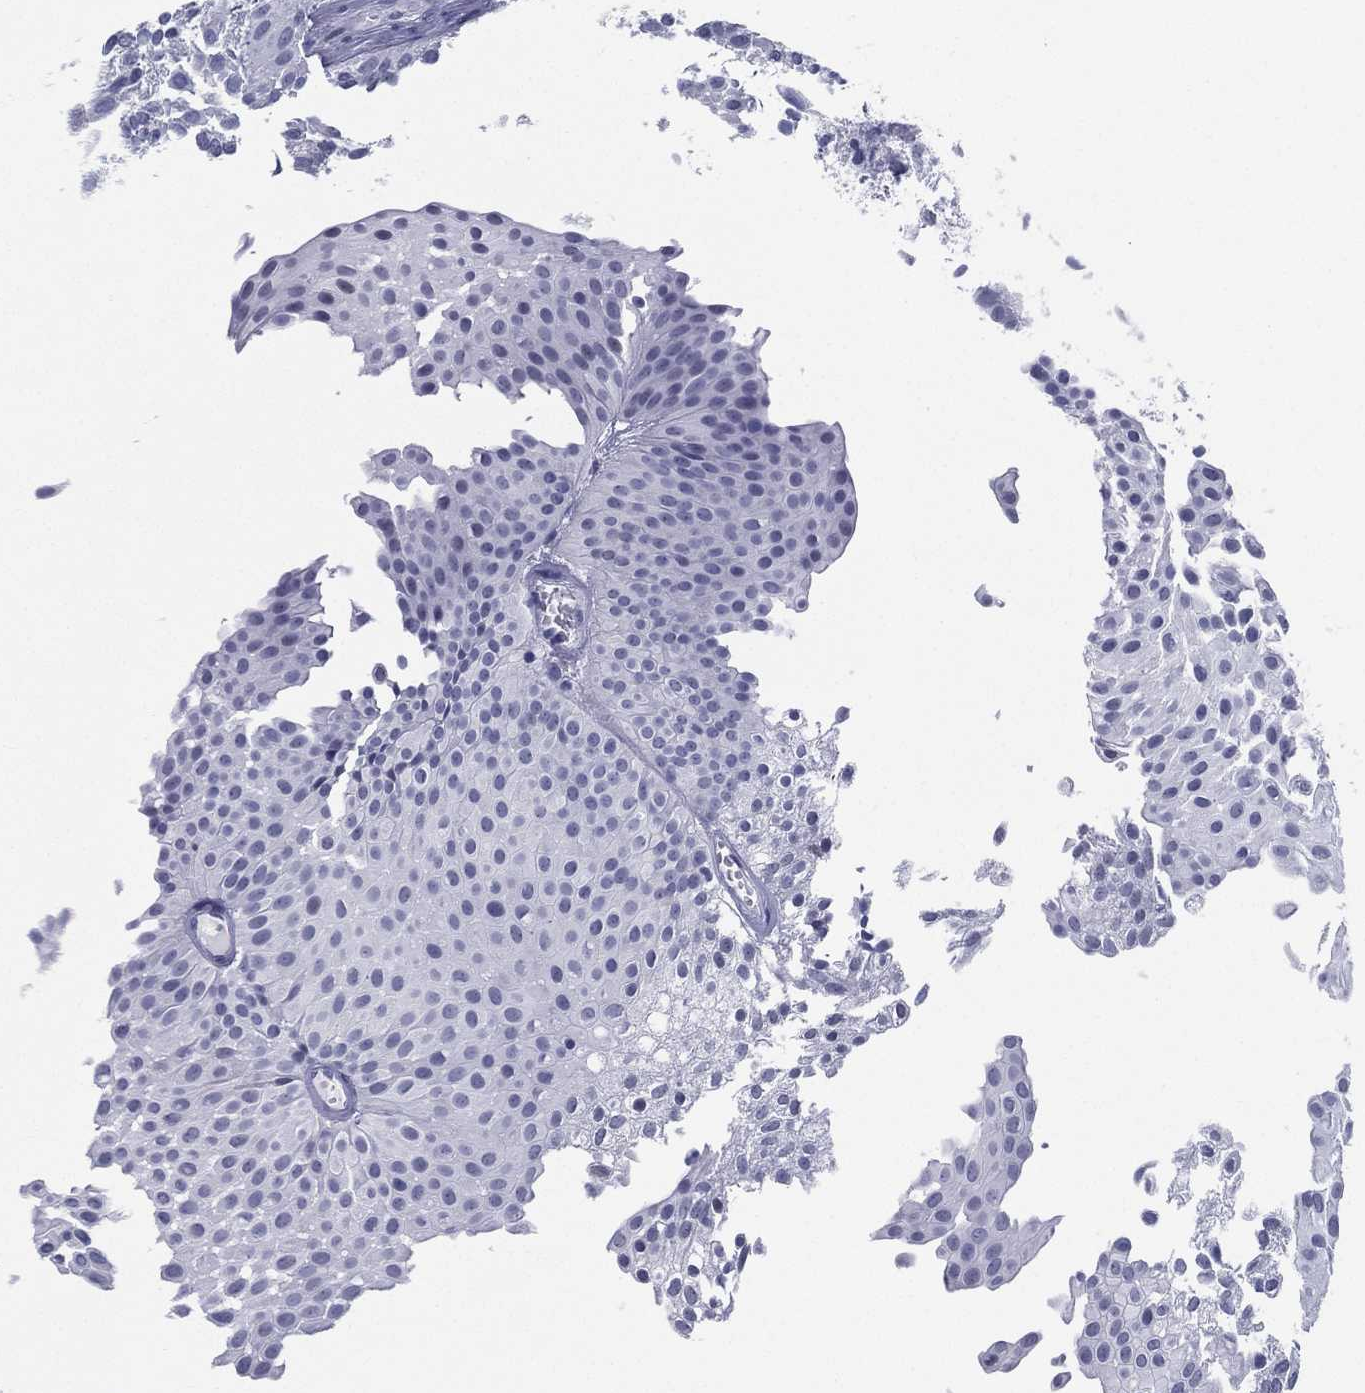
{"staining": {"intensity": "negative", "quantity": "none", "location": "none"}, "tissue": "urothelial cancer", "cell_type": "Tumor cells", "image_type": "cancer", "snomed": [{"axis": "morphology", "description": "Urothelial carcinoma, Low grade"}, {"axis": "topography", "description": "Urinary bladder"}], "caption": "IHC micrograph of neoplastic tissue: human urothelial cancer stained with DAB shows no significant protein positivity in tumor cells.", "gene": "RSPH4A", "patient": {"sex": "male", "age": 64}}